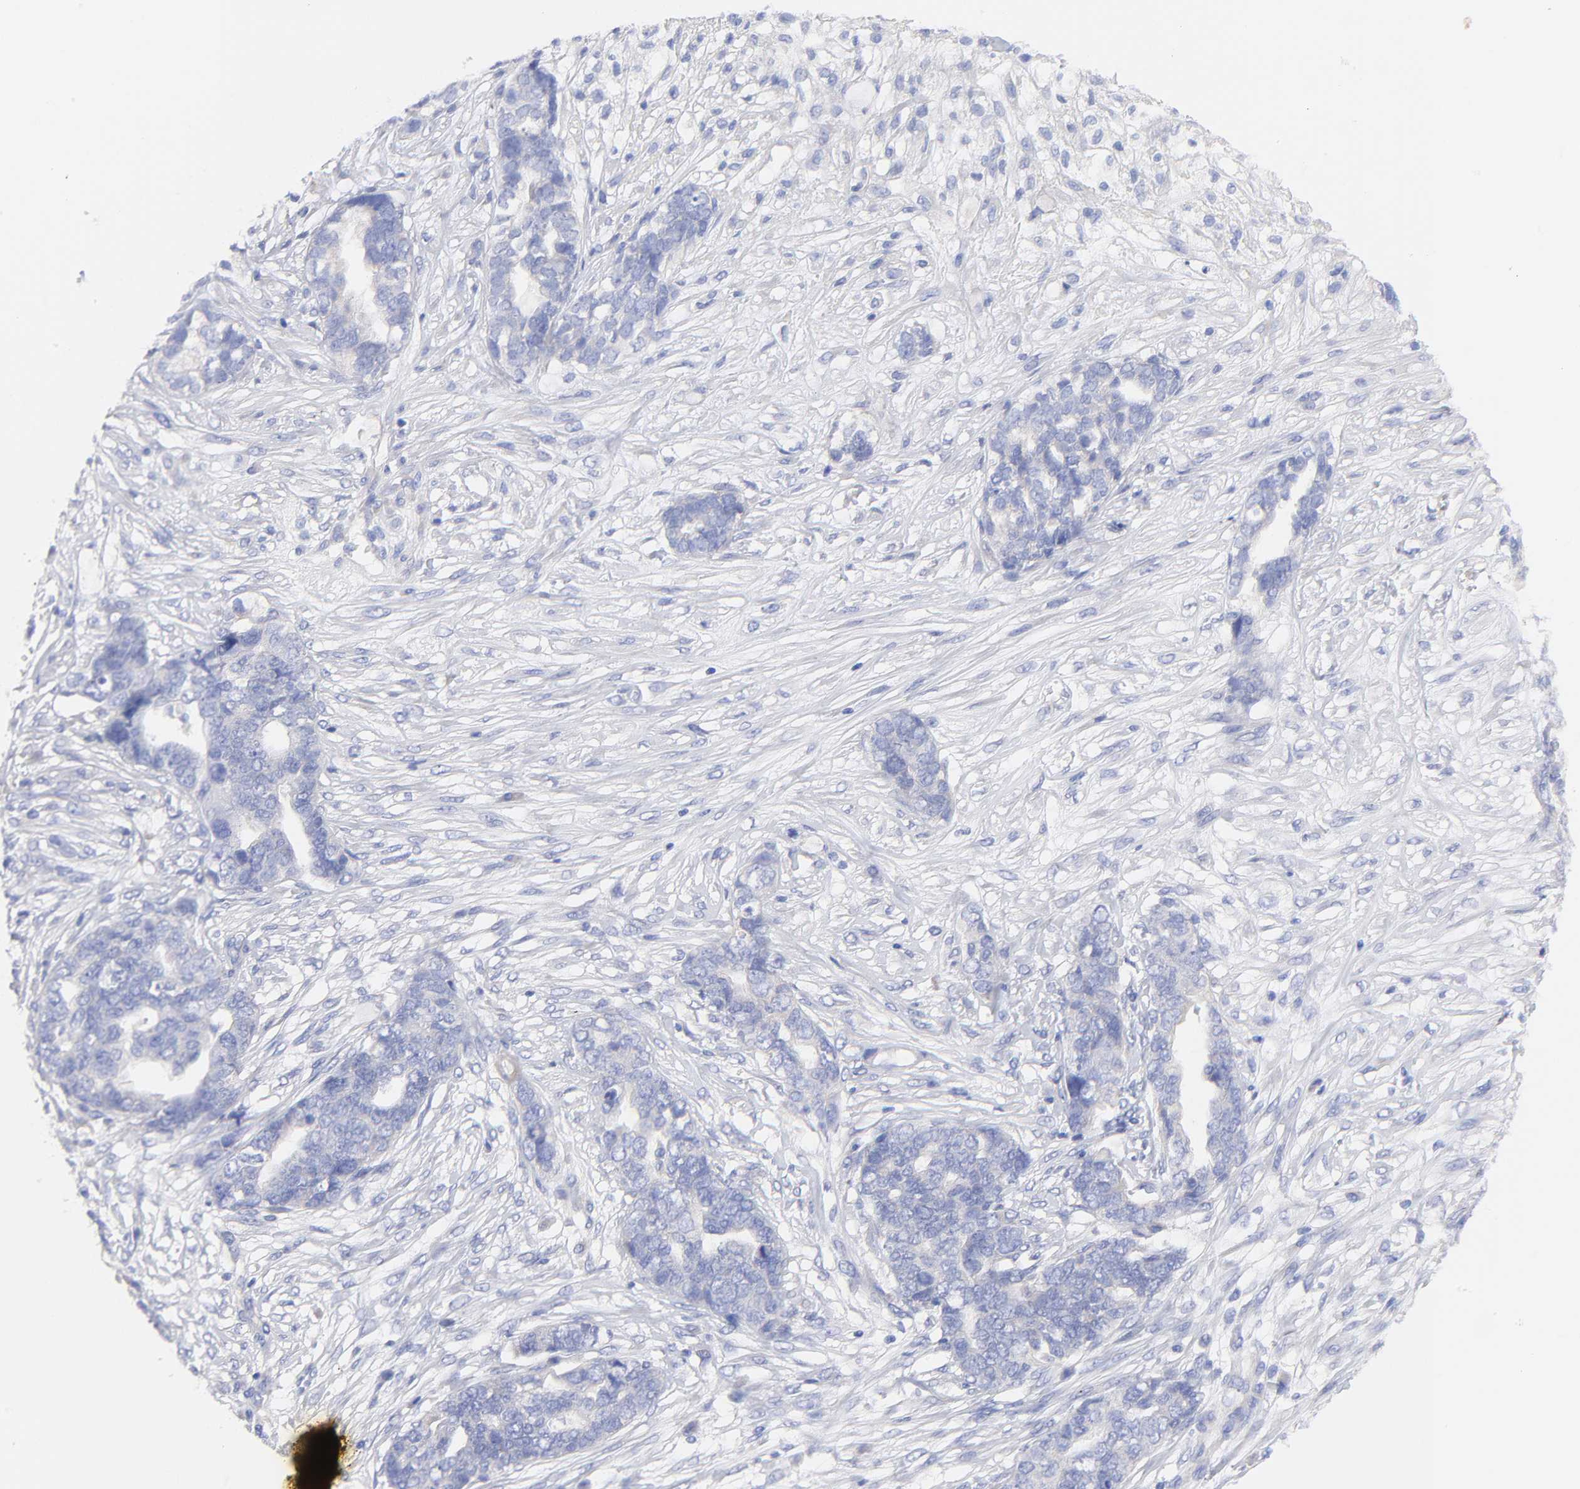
{"staining": {"intensity": "negative", "quantity": "none", "location": "none"}, "tissue": "ovarian cancer", "cell_type": "Tumor cells", "image_type": "cancer", "snomed": [{"axis": "morphology", "description": "Normal tissue, NOS"}, {"axis": "morphology", "description": "Cystadenocarcinoma, serous, NOS"}, {"axis": "topography", "description": "Fallopian tube"}, {"axis": "topography", "description": "Ovary"}], "caption": "High magnification brightfield microscopy of ovarian serous cystadenocarcinoma stained with DAB (brown) and counterstained with hematoxylin (blue): tumor cells show no significant staining.", "gene": "TNFRSF13C", "patient": {"sex": "female", "age": 56}}